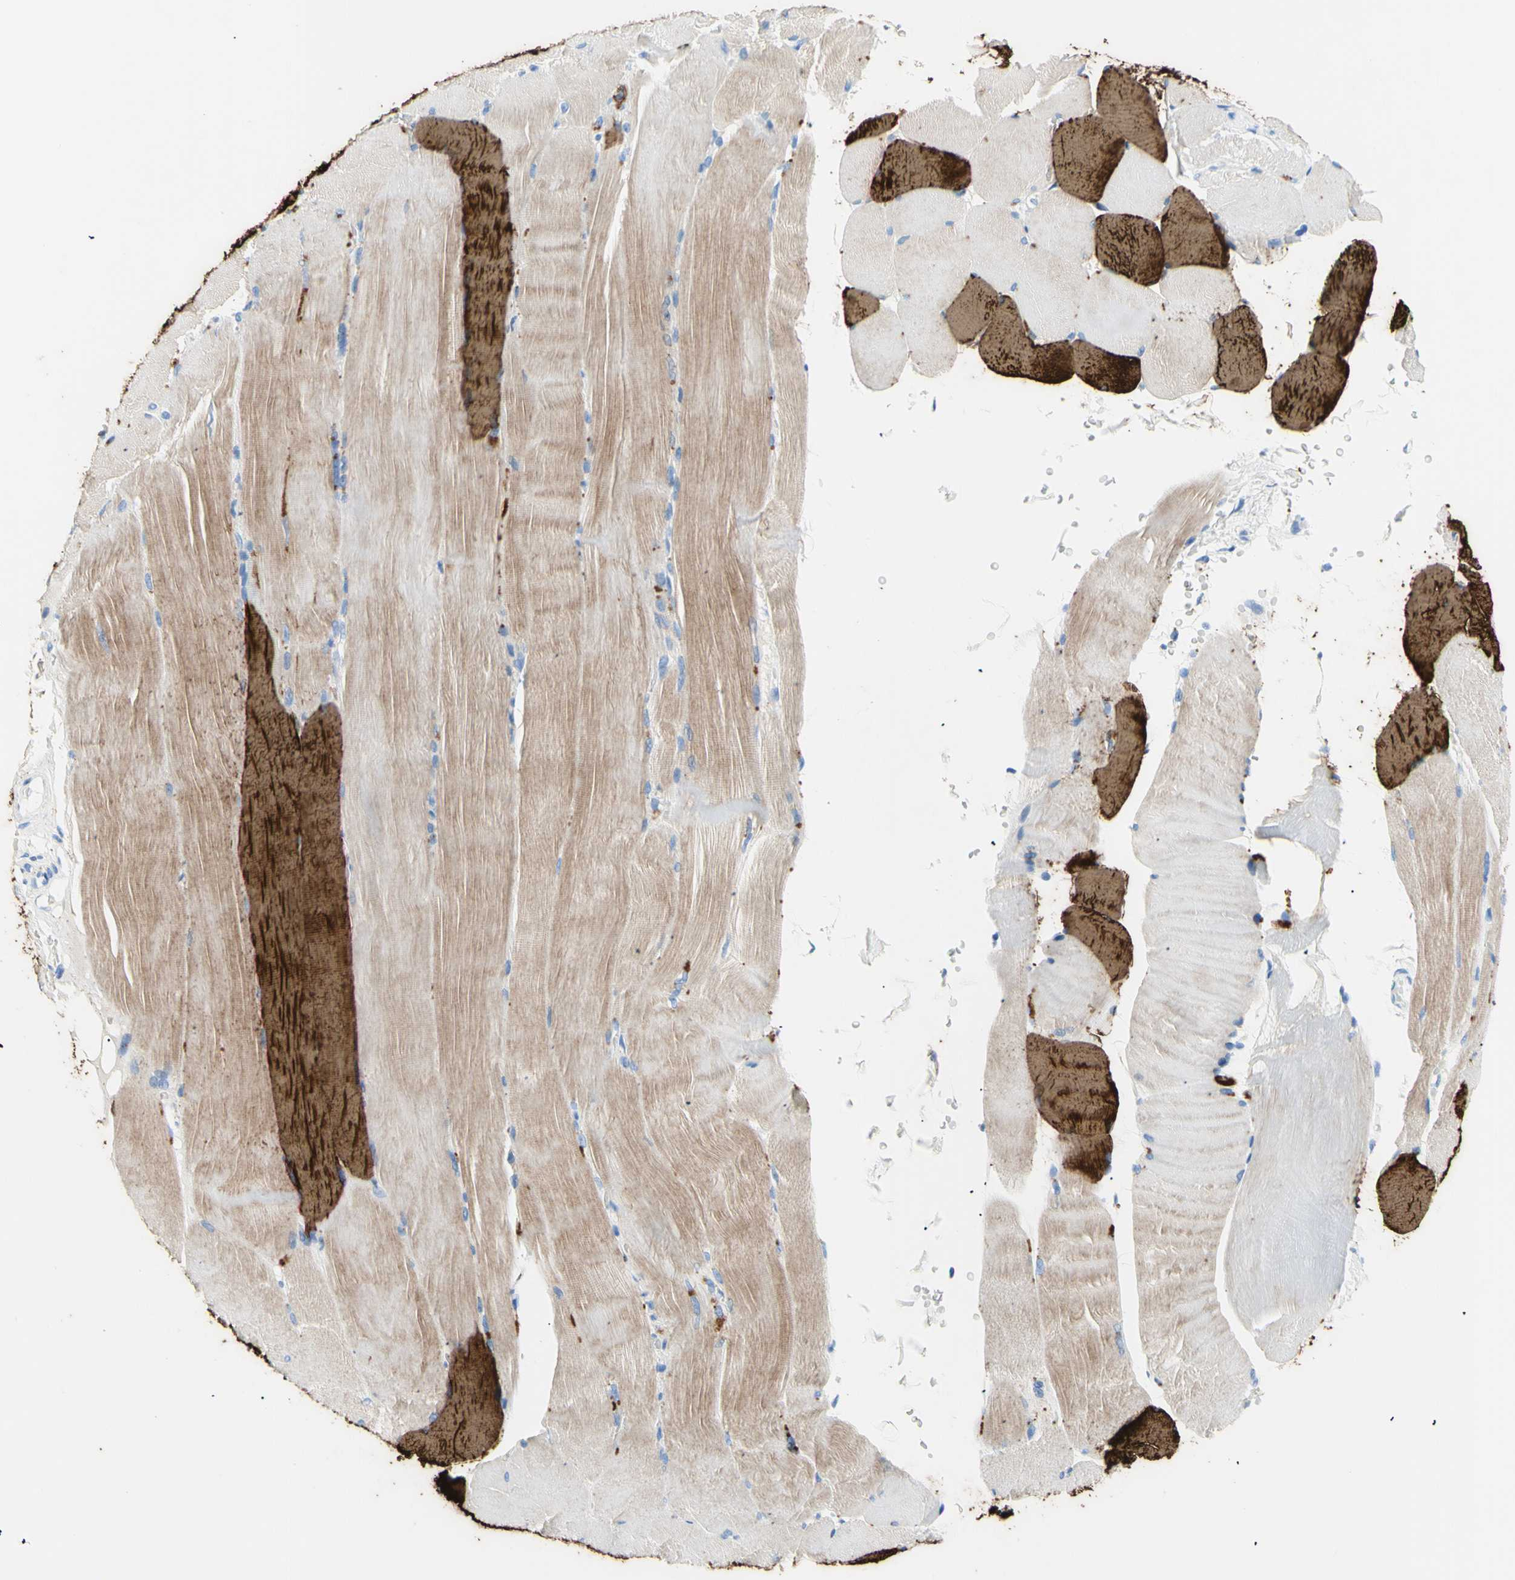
{"staining": {"intensity": "strong", "quantity": "25%-75%", "location": "cytoplasmic/membranous"}, "tissue": "skeletal muscle", "cell_type": "Myocytes", "image_type": "normal", "snomed": [{"axis": "morphology", "description": "Normal tissue, NOS"}, {"axis": "topography", "description": "Skin"}, {"axis": "topography", "description": "Skeletal muscle"}], "caption": "Brown immunohistochemical staining in benign human skeletal muscle reveals strong cytoplasmic/membranous expression in about 25%-75% of myocytes. The staining is performed using DAB (3,3'-diaminobenzidine) brown chromogen to label protein expression. The nuclei are counter-stained blue using hematoxylin.", "gene": "MYH2", "patient": {"sex": "male", "age": 83}}